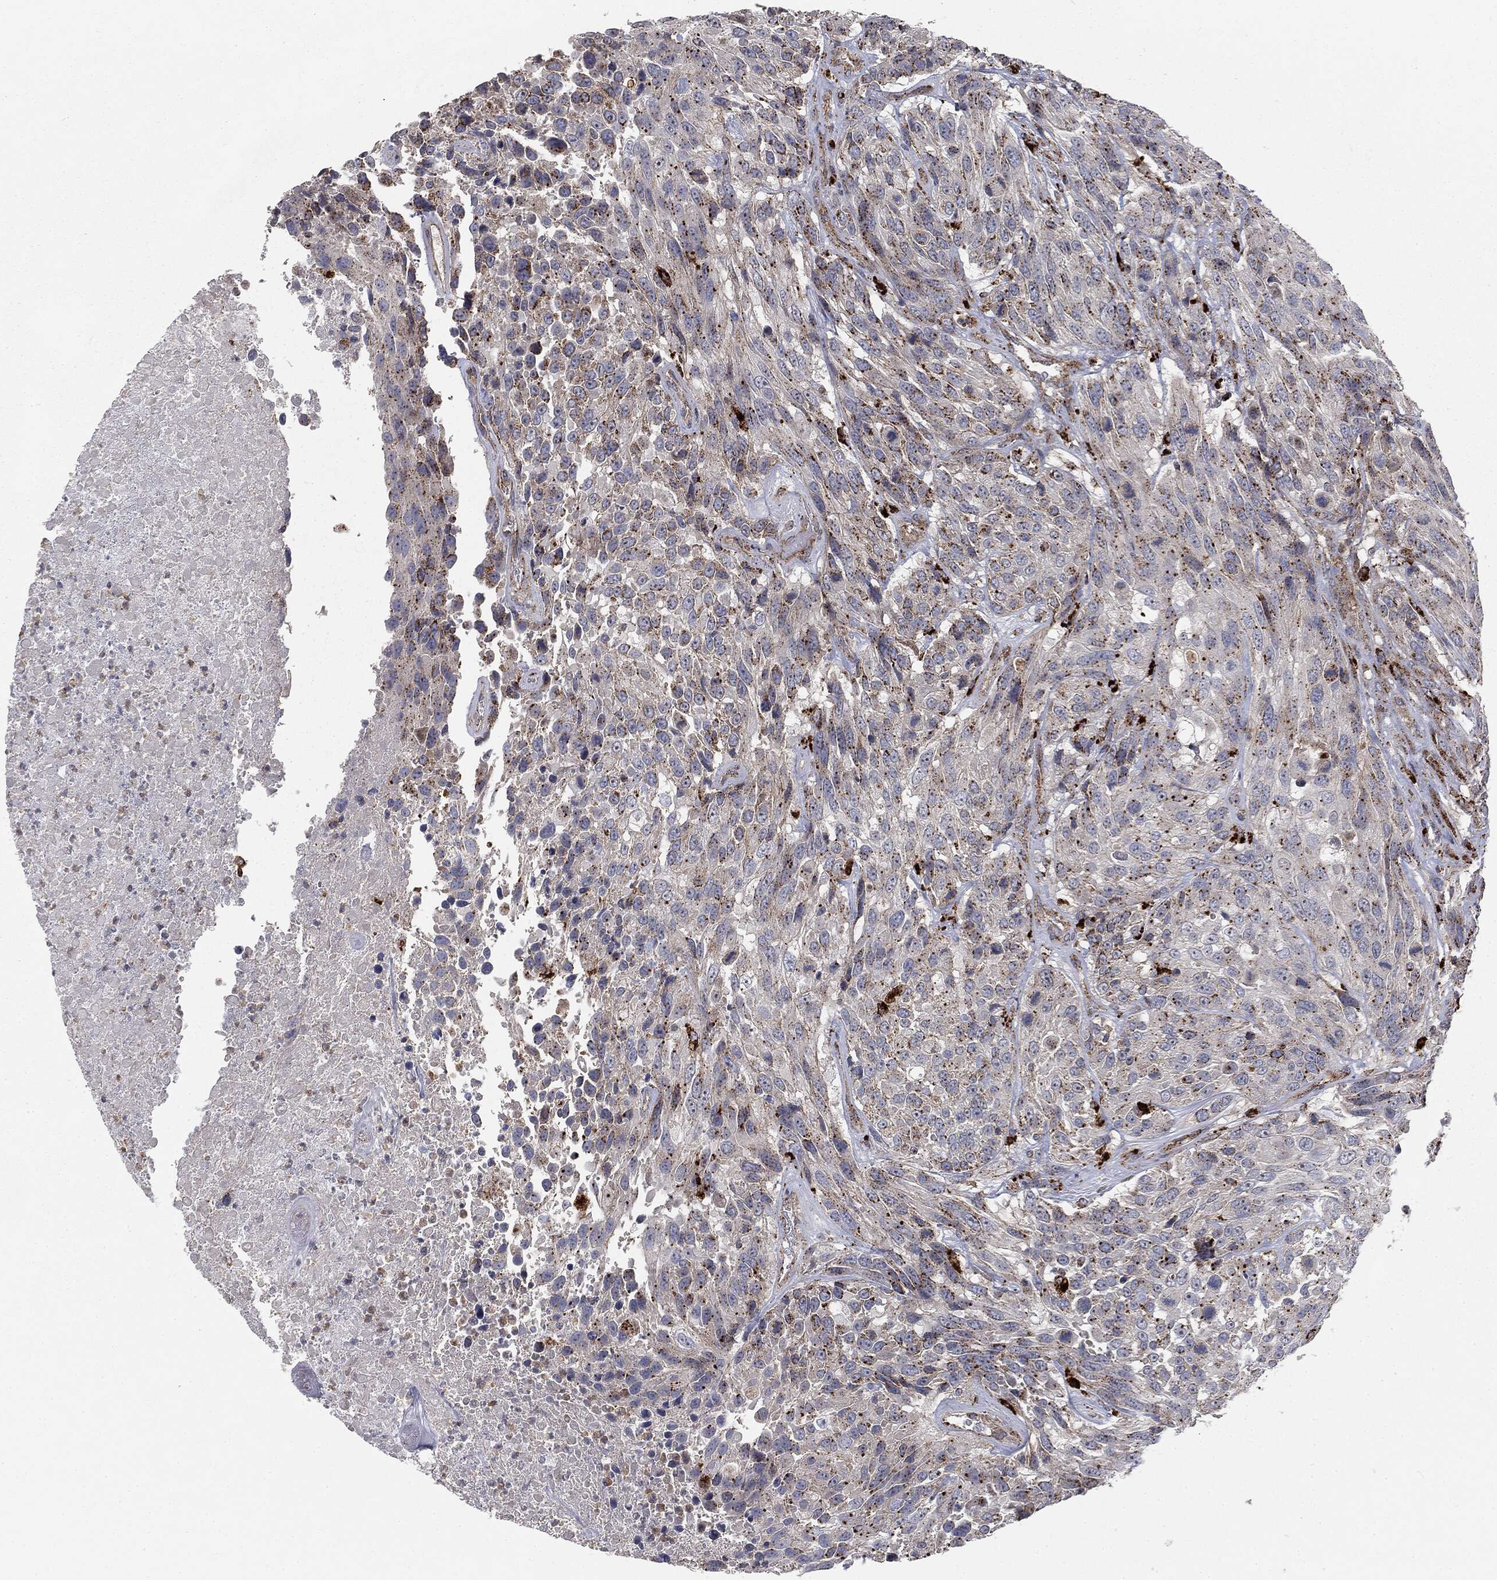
{"staining": {"intensity": "moderate", "quantity": ">75%", "location": "cytoplasmic/membranous"}, "tissue": "urothelial cancer", "cell_type": "Tumor cells", "image_type": "cancer", "snomed": [{"axis": "morphology", "description": "Urothelial carcinoma, High grade"}, {"axis": "topography", "description": "Urinary bladder"}], "caption": "Immunohistochemical staining of urothelial cancer demonstrates moderate cytoplasmic/membranous protein staining in about >75% of tumor cells. Immunohistochemistry (ihc) stains the protein in brown and the nuclei are stained blue.", "gene": "CTSA", "patient": {"sex": "female", "age": 70}}